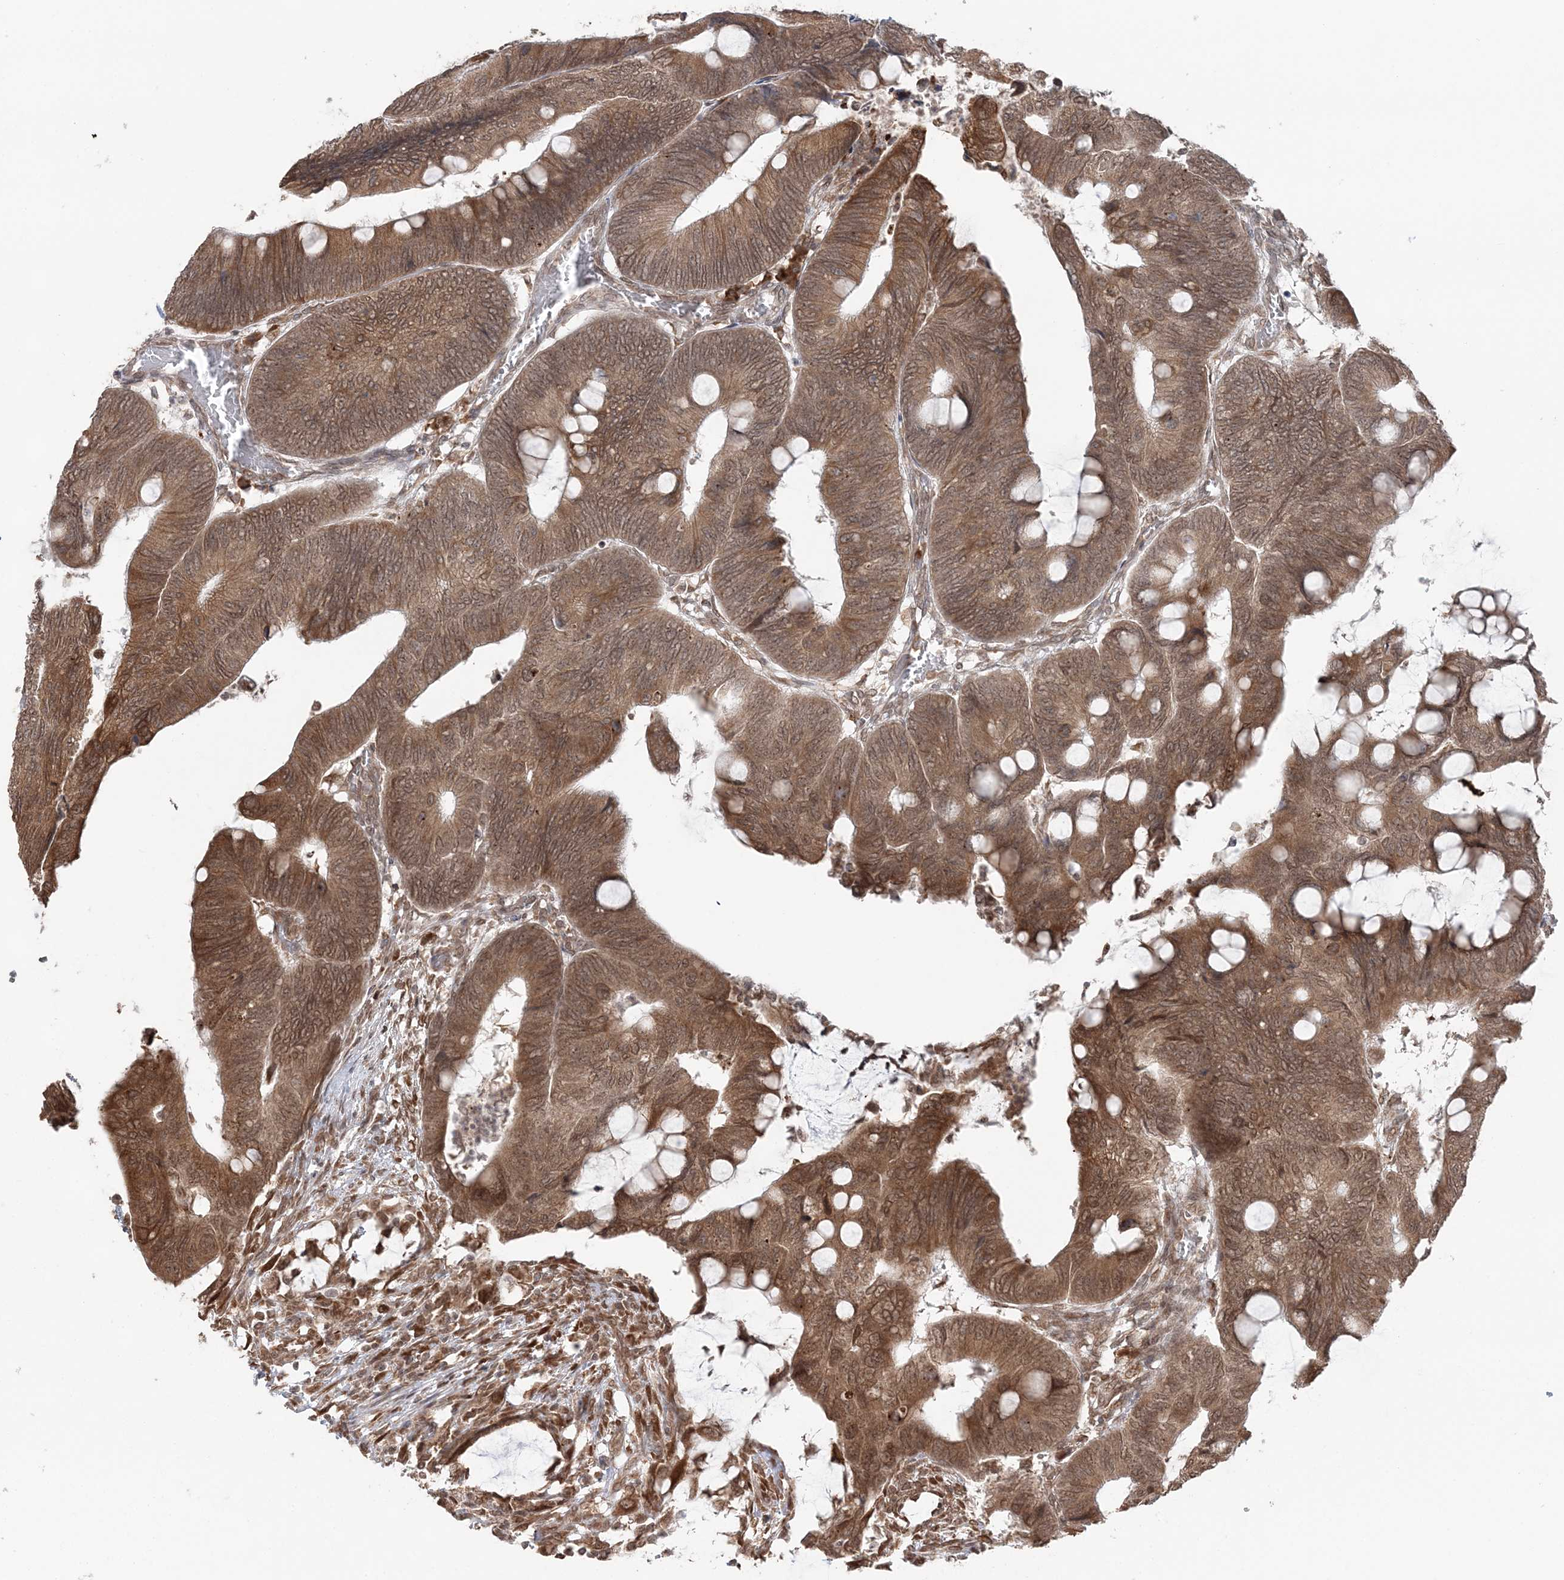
{"staining": {"intensity": "moderate", "quantity": ">75%", "location": "cytoplasmic/membranous,nuclear"}, "tissue": "colorectal cancer", "cell_type": "Tumor cells", "image_type": "cancer", "snomed": [{"axis": "morphology", "description": "Normal tissue, NOS"}, {"axis": "morphology", "description": "Adenocarcinoma, NOS"}, {"axis": "topography", "description": "Rectum"}, {"axis": "topography", "description": "Peripheral nerve tissue"}], "caption": "Human colorectal adenocarcinoma stained with a brown dye exhibits moderate cytoplasmic/membranous and nuclear positive positivity in approximately >75% of tumor cells.", "gene": "TMED10", "patient": {"sex": "male", "age": 92}}